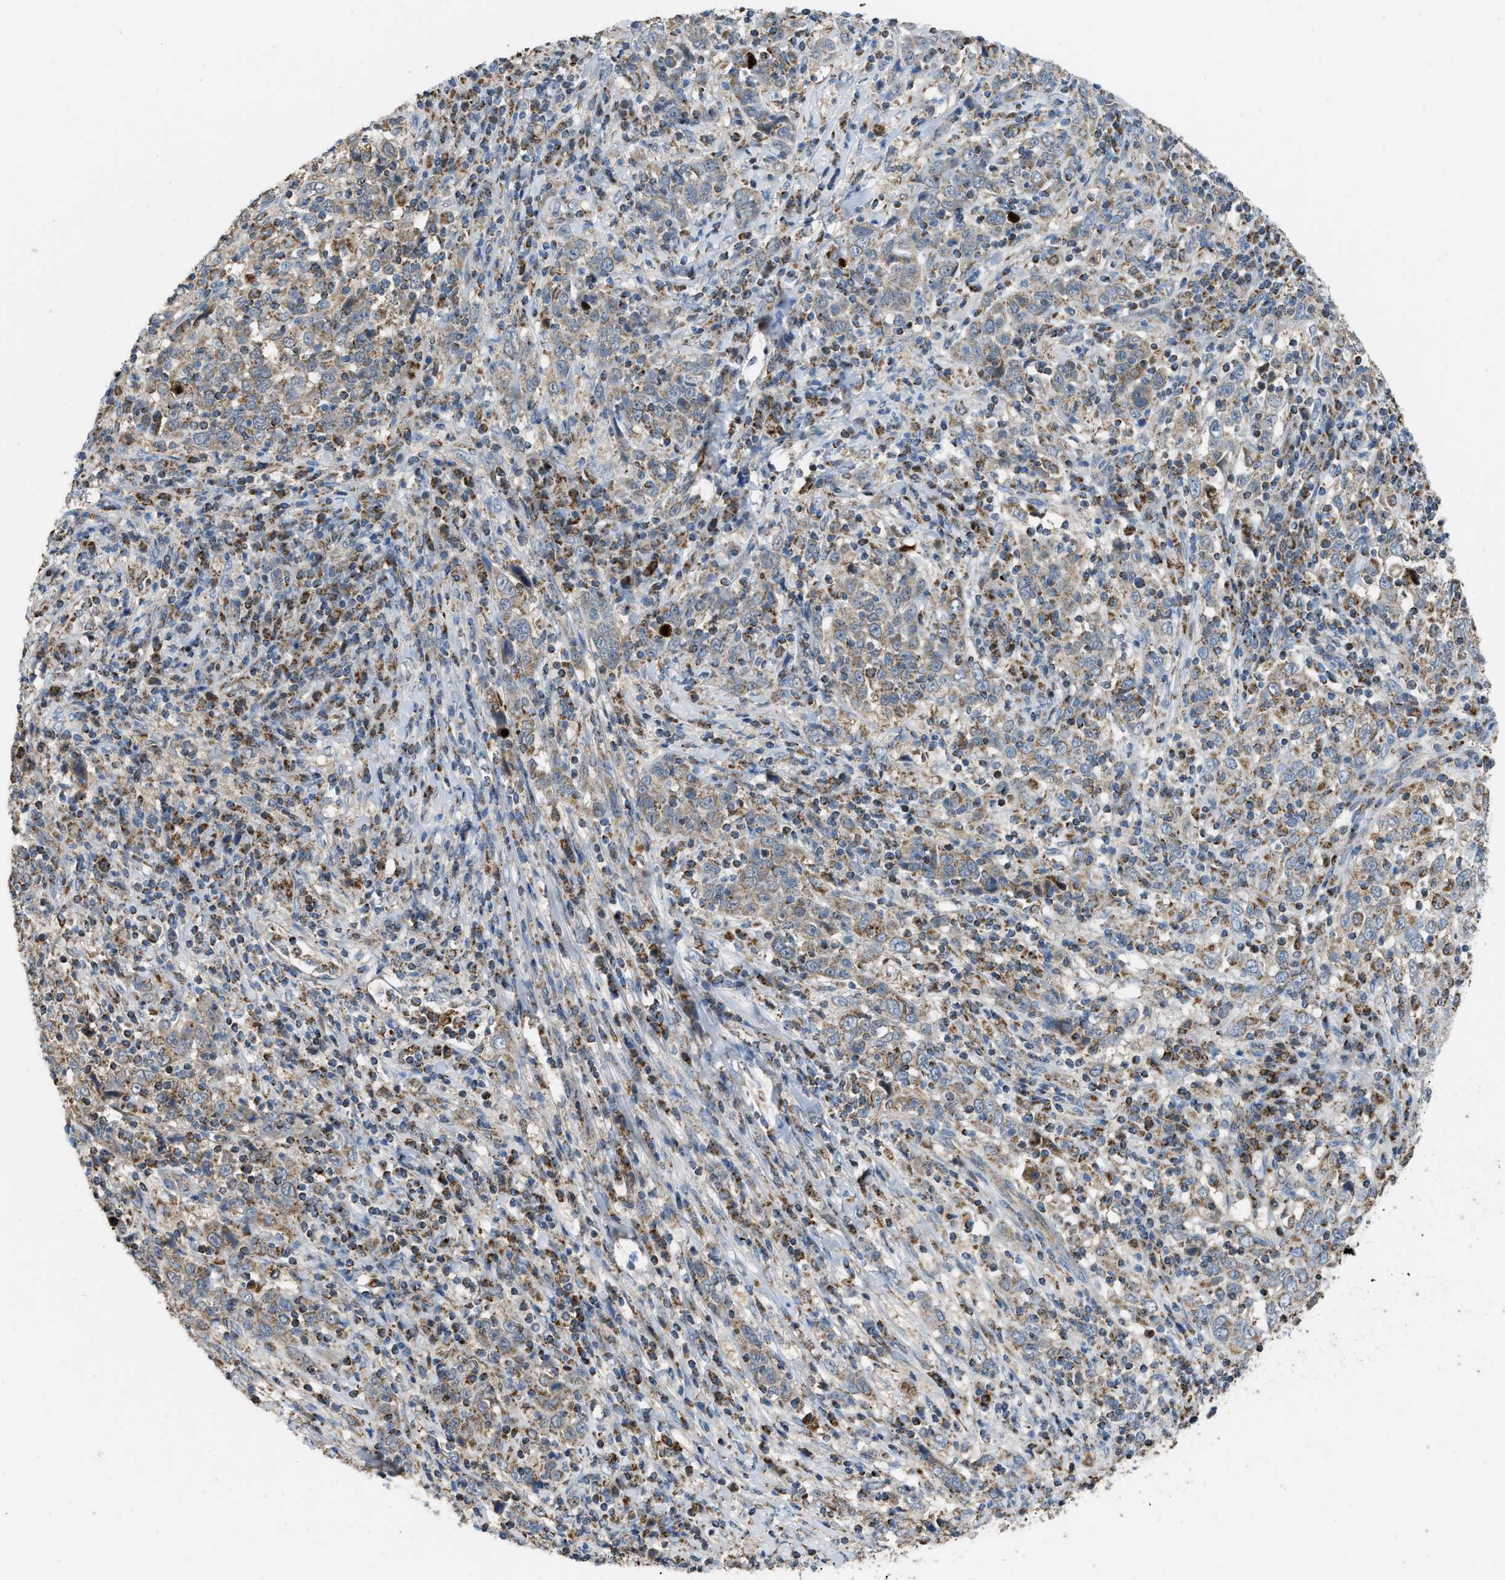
{"staining": {"intensity": "weak", "quantity": ">75%", "location": "cytoplasmic/membranous"}, "tissue": "cervical cancer", "cell_type": "Tumor cells", "image_type": "cancer", "snomed": [{"axis": "morphology", "description": "Squamous cell carcinoma, NOS"}, {"axis": "topography", "description": "Cervix"}], "caption": "Immunohistochemistry (IHC) of human cervical squamous cell carcinoma reveals low levels of weak cytoplasmic/membranous positivity in about >75% of tumor cells. (Brightfield microscopy of DAB IHC at high magnification).", "gene": "ETFB", "patient": {"sex": "female", "age": 46}}